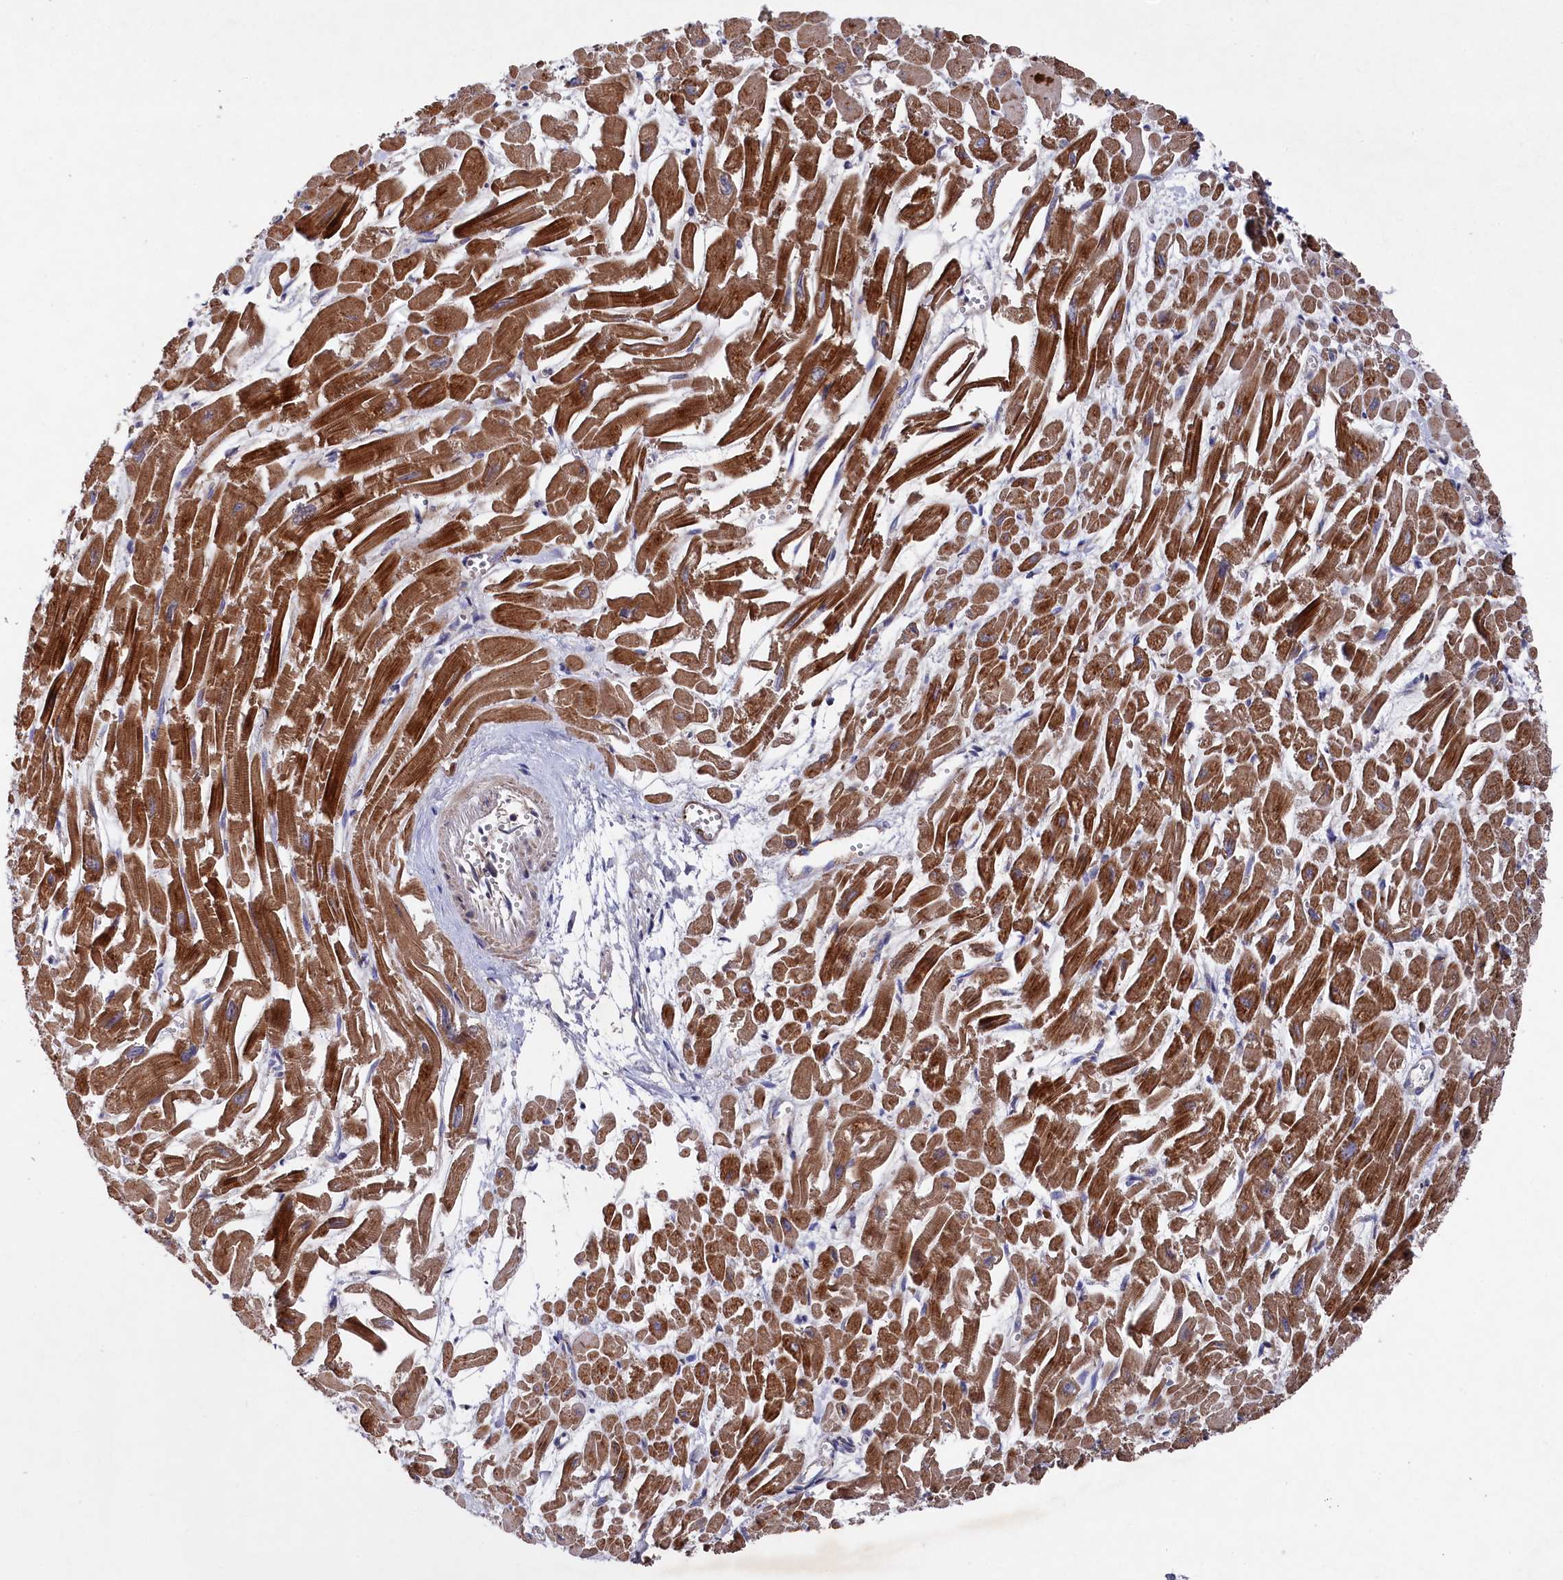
{"staining": {"intensity": "strong", "quantity": ">75%", "location": "cytoplasmic/membranous"}, "tissue": "heart muscle", "cell_type": "Cardiomyocytes", "image_type": "normal", "snomed": [{"axis": "morphology", "description": "Normal tissue, NOS"}, {"axis": "topography", "description": "Heart"}], "caption": "The histopathology image reveals a brown stain indicating the presence of a protein in the cytoplasmic/membranous of cardiomyocytes in heart muscle. The staining is performed using DAB brown chromogen to label protein expression. The nuclei are counter-stained blue using hematoxylin.", "gene": "SUPV3L1", "patient": {"sex": "male", "age": 54}}